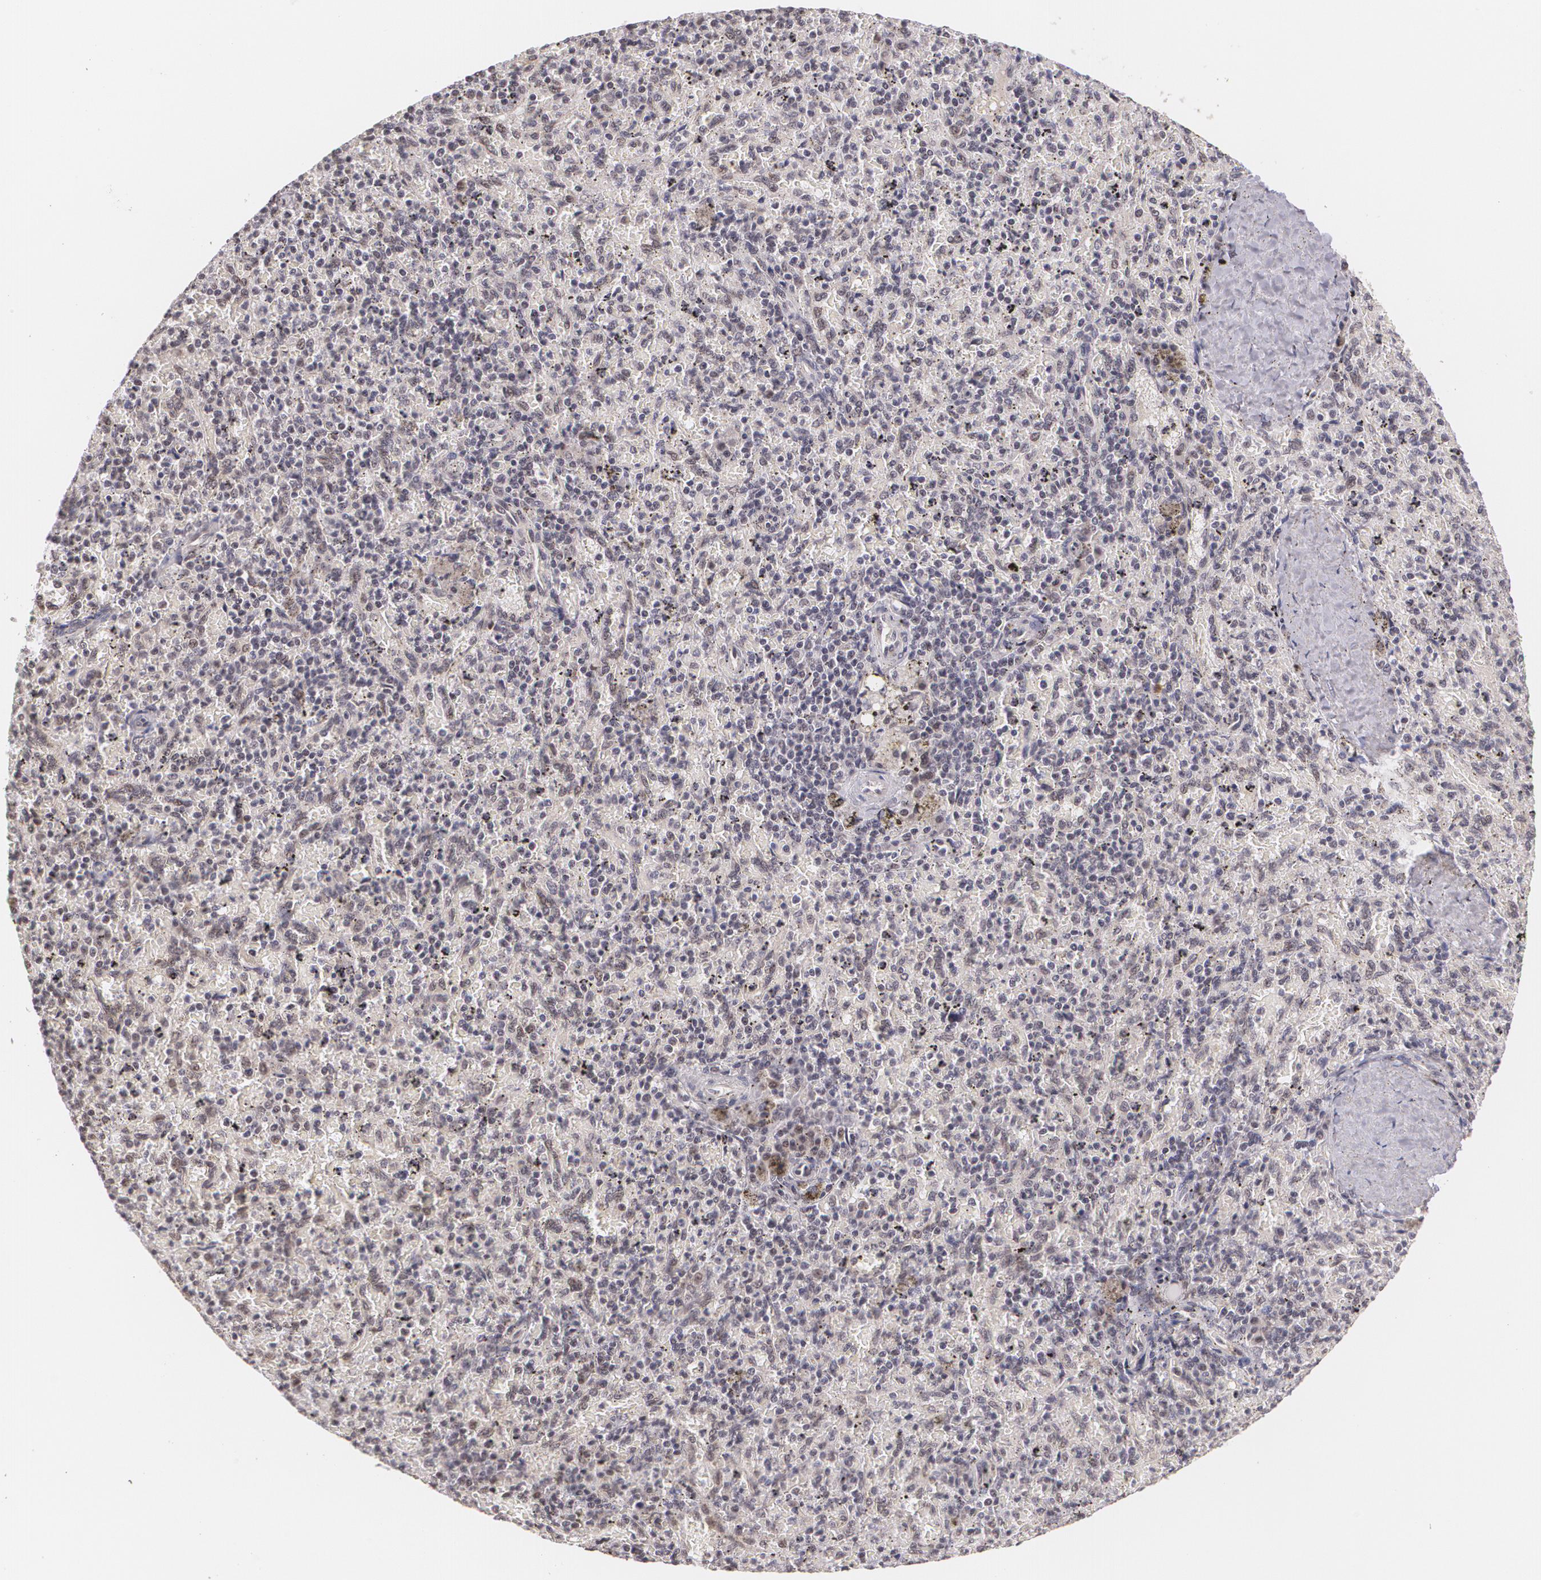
{"staining": {"intensity": "weak", "quantity": "25%-75%", "location": "nuclear"}, "tissue": "spleen", "cell_type": "Cells in red pulp", "image_type": "normal", "snomed": [{"axis": "morphology", "description": "Normal tissue, NOS"}, {"axis": "topography", "description": "Spleen"}], "caption": "Protein staining of benign spleen reveals weak nuclear expression in approximately 25%-75% of cells in red pulp. Nuclei are stained in blue.", "gene": "ALX1", "patient": {"sex": "female", "age": 43}}